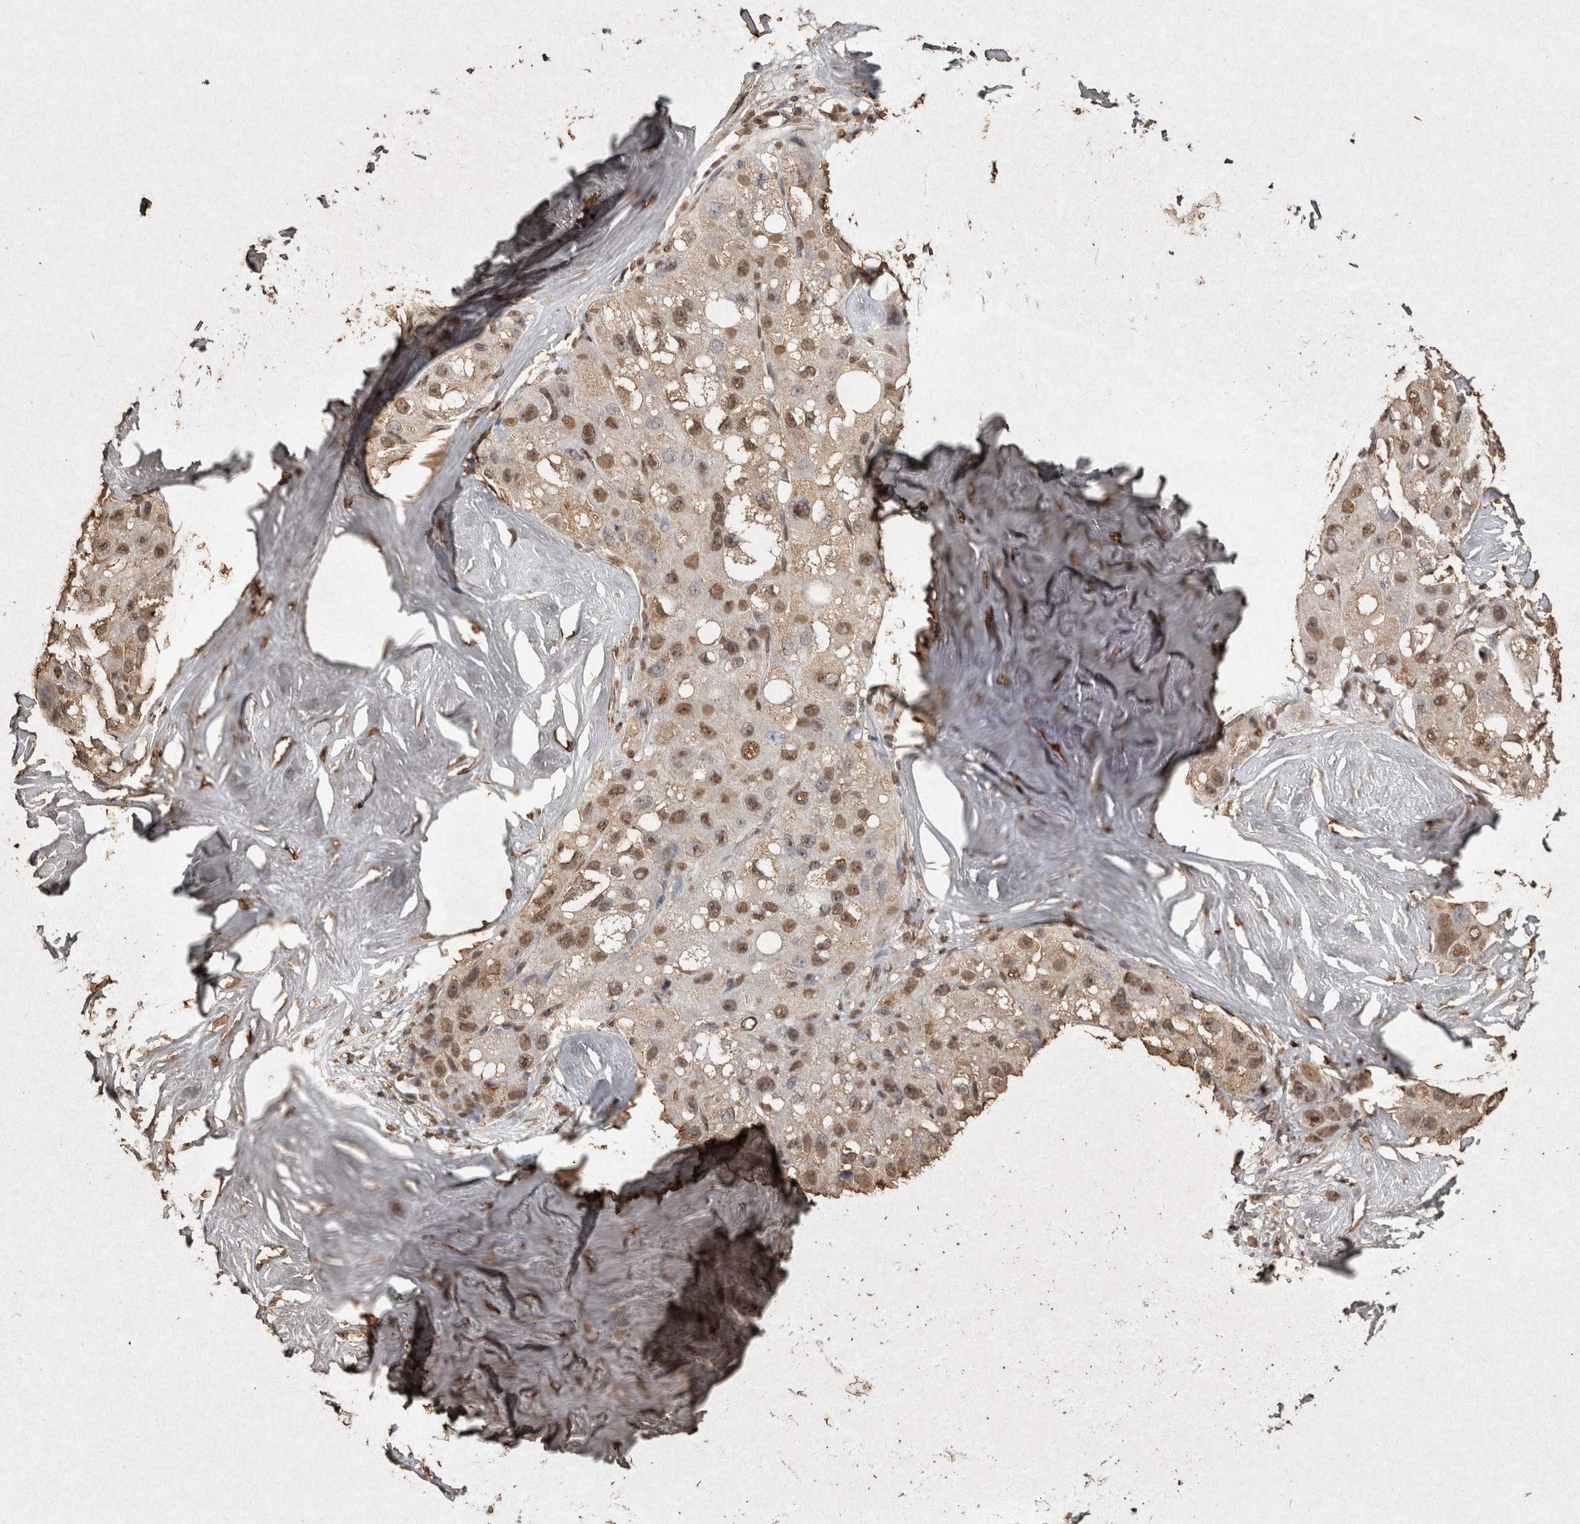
{"staining": {"intensity": "moderate", "quantity": ">75%", "location": "nuclear"}, "tissue": "liver cancer", "cell_type": "Tumor cells", "image_type": "cancer", "snomed": [{"axis": "morphology", "description": "Carcinoma, Hepatocellular, NOS"}, {"axis": "topography", "description": "Liver"}], "caption": "Protein staining exhibits moderate nuclear staining in about >75% of tumor cells in hepatocellular carcinoma (liver). The staining was performed using DAB to visualize the protein expression in brown, while the nuclei were stained in blue with hematoxylin (Magnification: 20x).", "gene": "FSTL3", "patient": {"sex": "male", "age": 80}}